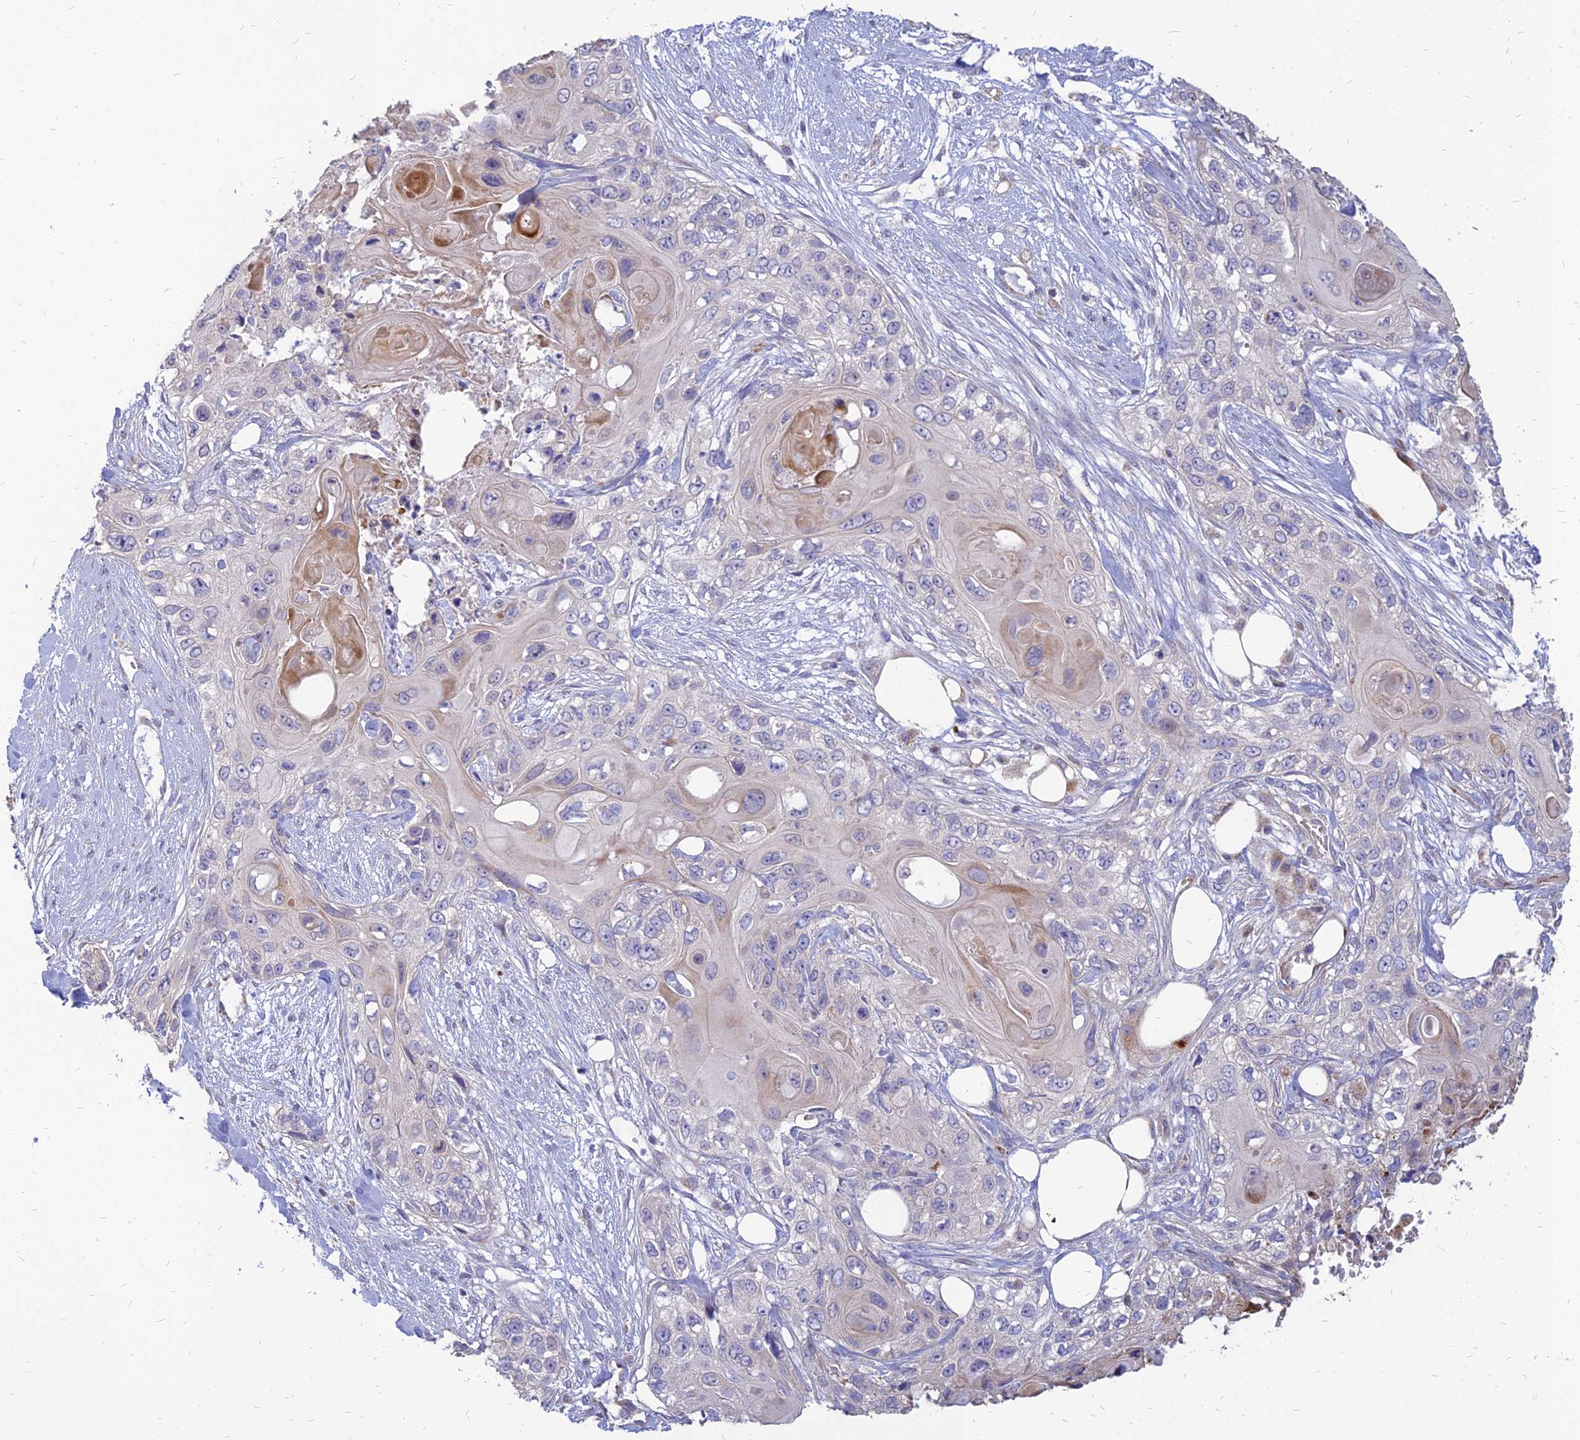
{"staining": {"intensity": "negative", "quantity": "none", "location": "none"}, "tissue": "skin cancer", "cell_type": "Tumor cells", "image_type": "cancer", "snomed": [{"axis": "morphology", "description": "Normal tissue, NOS"}, {"axis": "morphology", "description": "Squamous cell carcinoma, NOS"}, {"axis": "topography", "description": "Skin"}], "caption": "Immunohistochemistry (IHC) of skin cancer exhibits no positivity in tumor cells. Nuclei are stained in blue.", "gene": "ST3GAL6", "patient": {"sex": "male", "age": 72}}